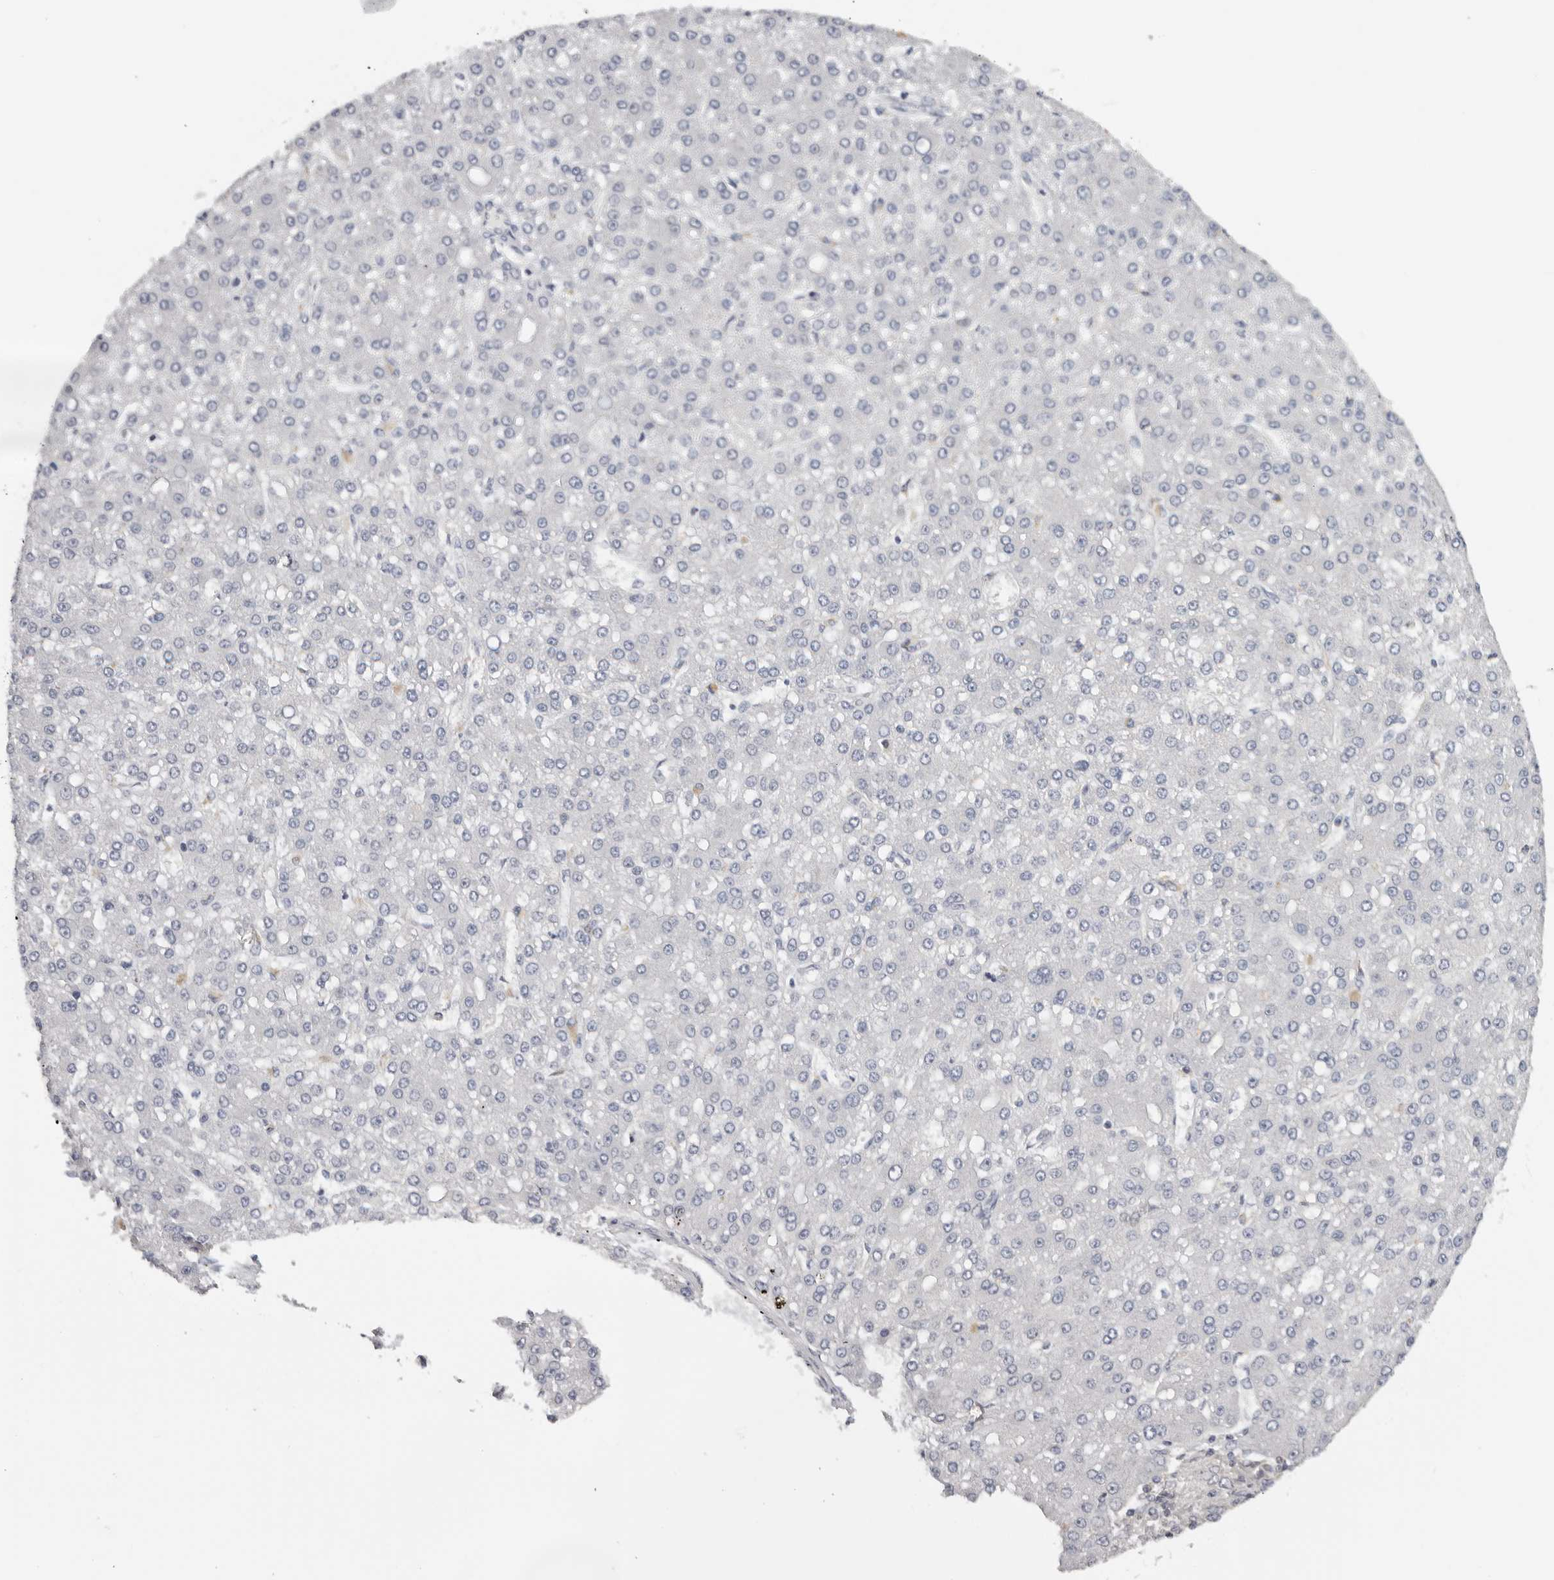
{"staining": {"intensity": "negative", "quantity": "none", "location": "none"}, "tissue": "liver cancer", "cell_type": "Tumor cells", "image_type": "cancer", "snomed": [{"axis": "morphology", "description": "Carcinoma, Hepatocellular, NOS"}, {"axis": "topography", "description": "Liver"}], "caption": "This is an immunohistochemistry (IHC) histopathology image of hepatocellular carcinoma (liver). There is no staining in tumor cells.", "gene": "KIF2B", "patient": {"sex": "male", "age": 67}}